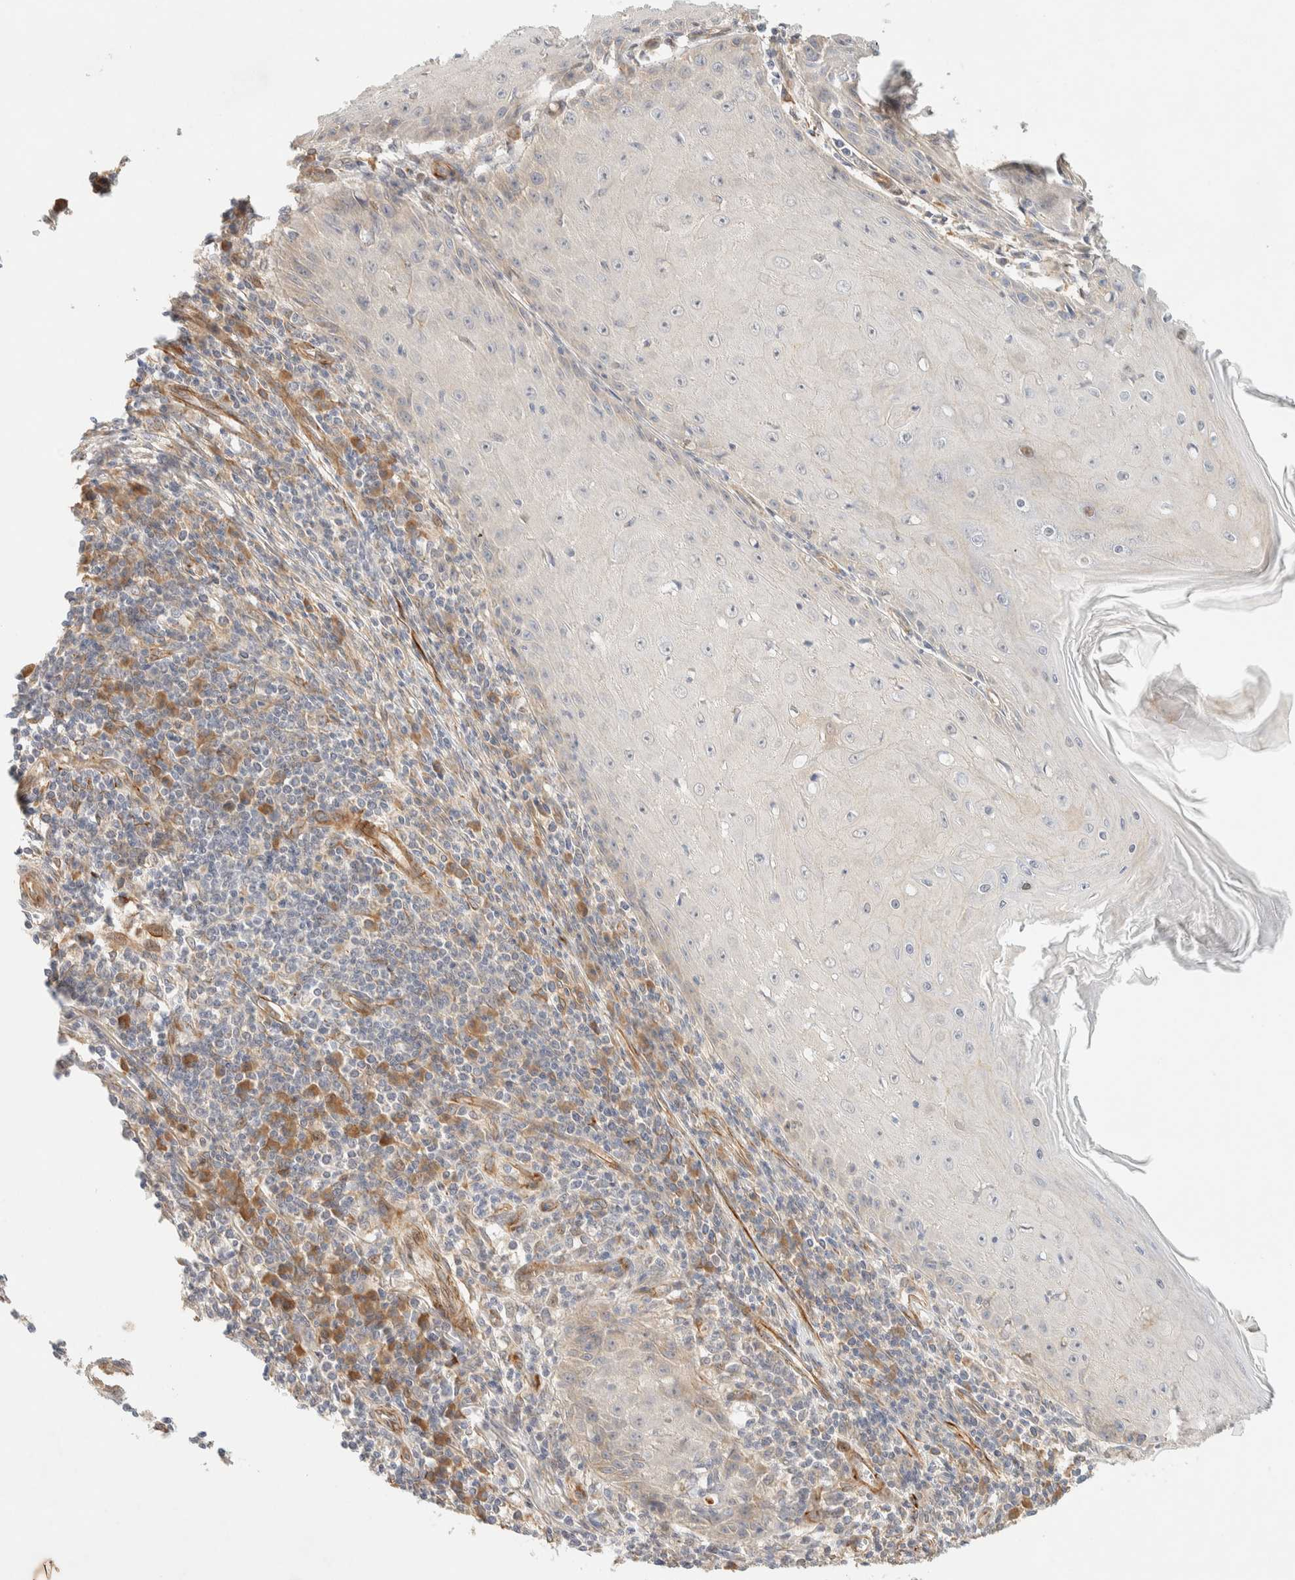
{"staining": {"intensity": "negative", "quantity": "none", "location": "none"}, "tissue": "skin cancer", "cell_type": "Tumor cells", "image_type": "cancer", "snomed": [{"axis": "morphology", "description": "Squamous cell carcinoma, NOS"}, {"axis": "topography", "description": "Skin"}], "caption": "Human squamous cell carcinoma (skin) stained for a protein using immunohistochemistry (IHC) displays no positivity in tumor cells.", "gene": "FAT1", "patient": {"sex": "female", "age": 73}}